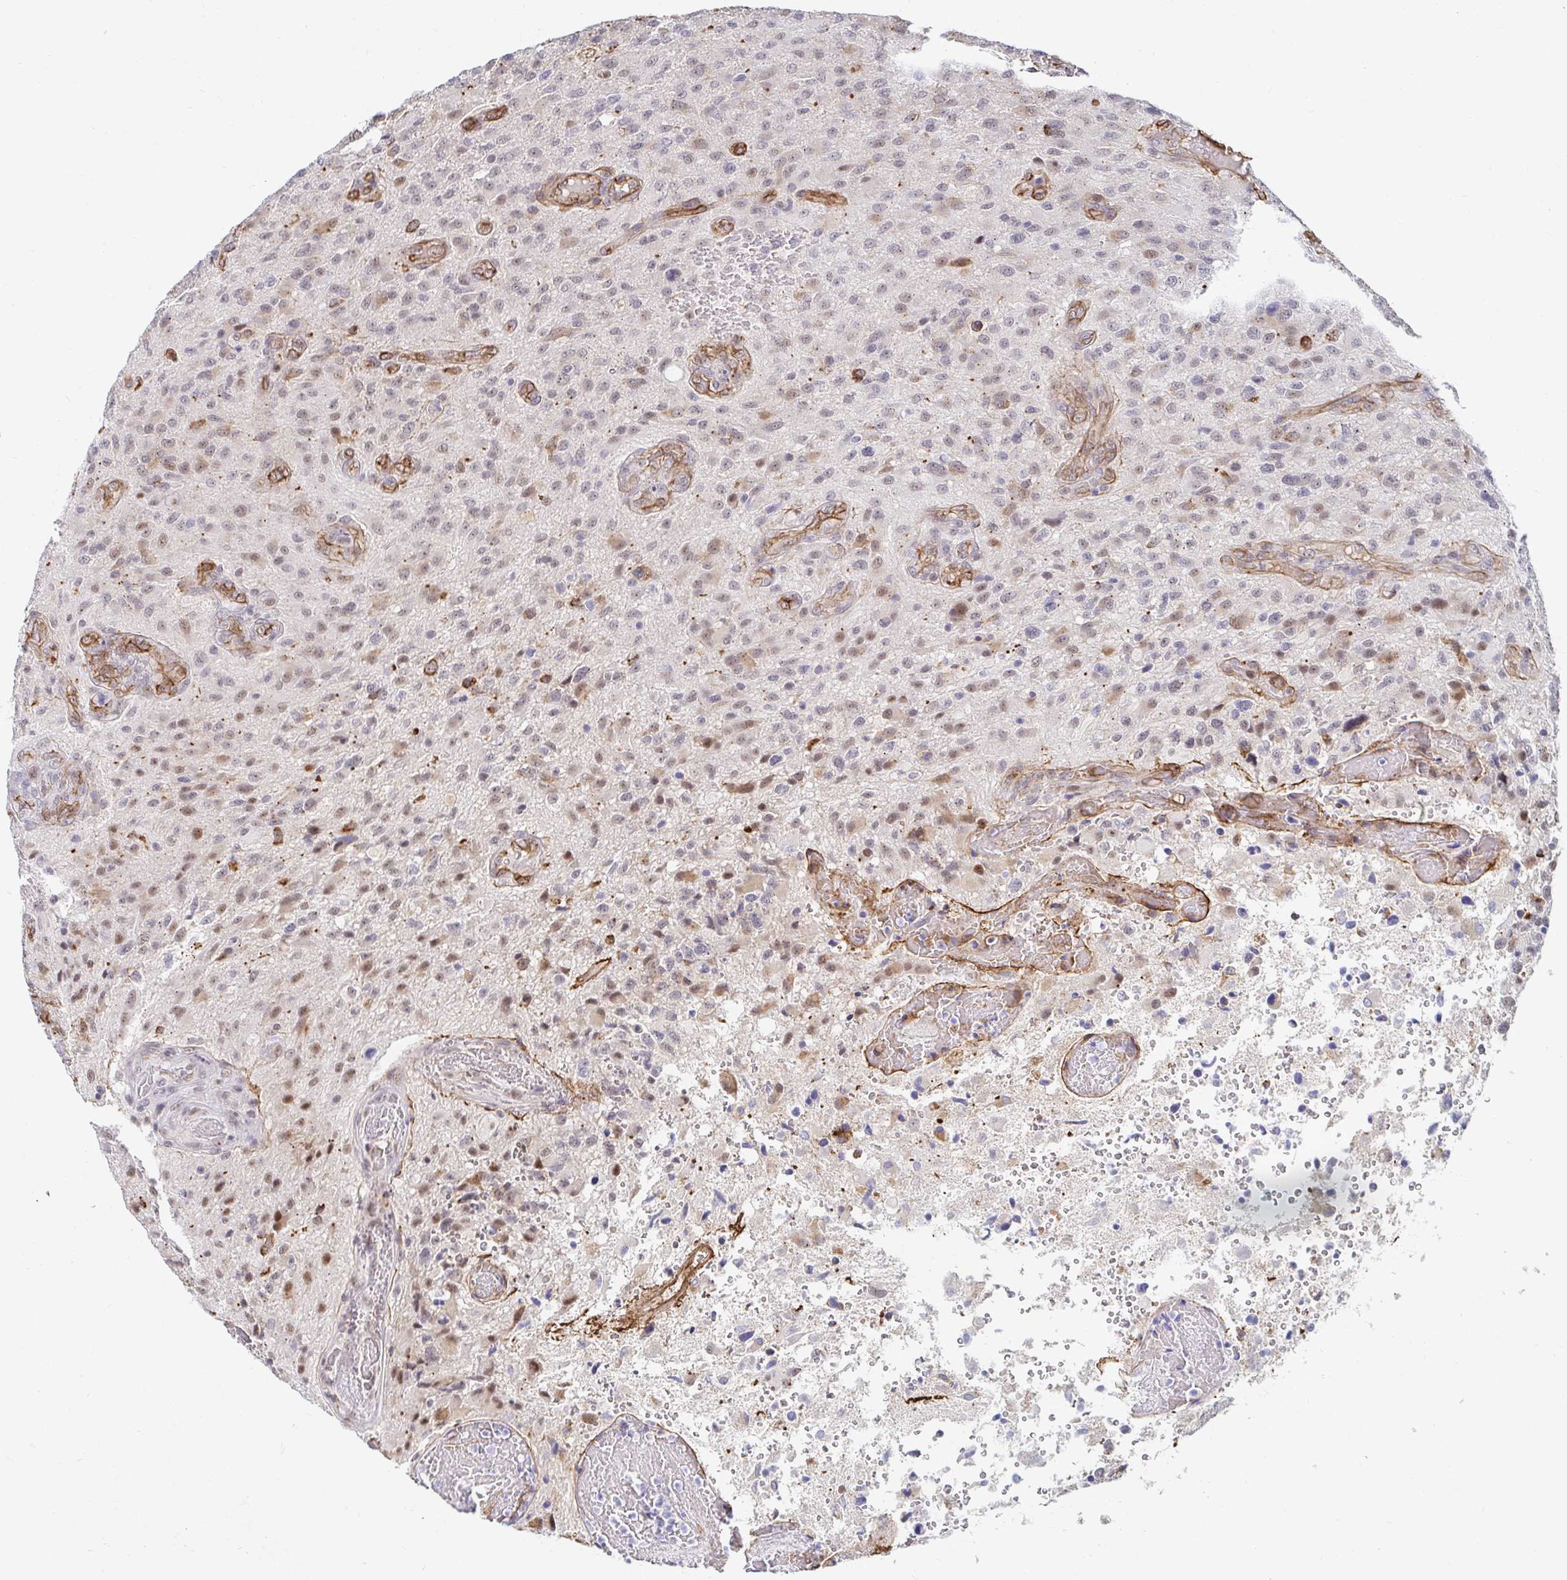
{"staining": {"intensity": "weak", "quantity": "25%-75%", "location": "nuclear"}, "tissue": "glioma", "cell_type": "Tumor cells", "image_type": "cancer", "snomed": [{"axis": "morphology", "description": "Glioma, malignant, High grade"}, {"axis": "topography", "description": "Brain"}], "caption": "A brown stain highlights weak nuclear expression of a protein in human glioma tumor cells.", "gene": "COL28A1", "patient": {"sex": "male", "age": 53}}